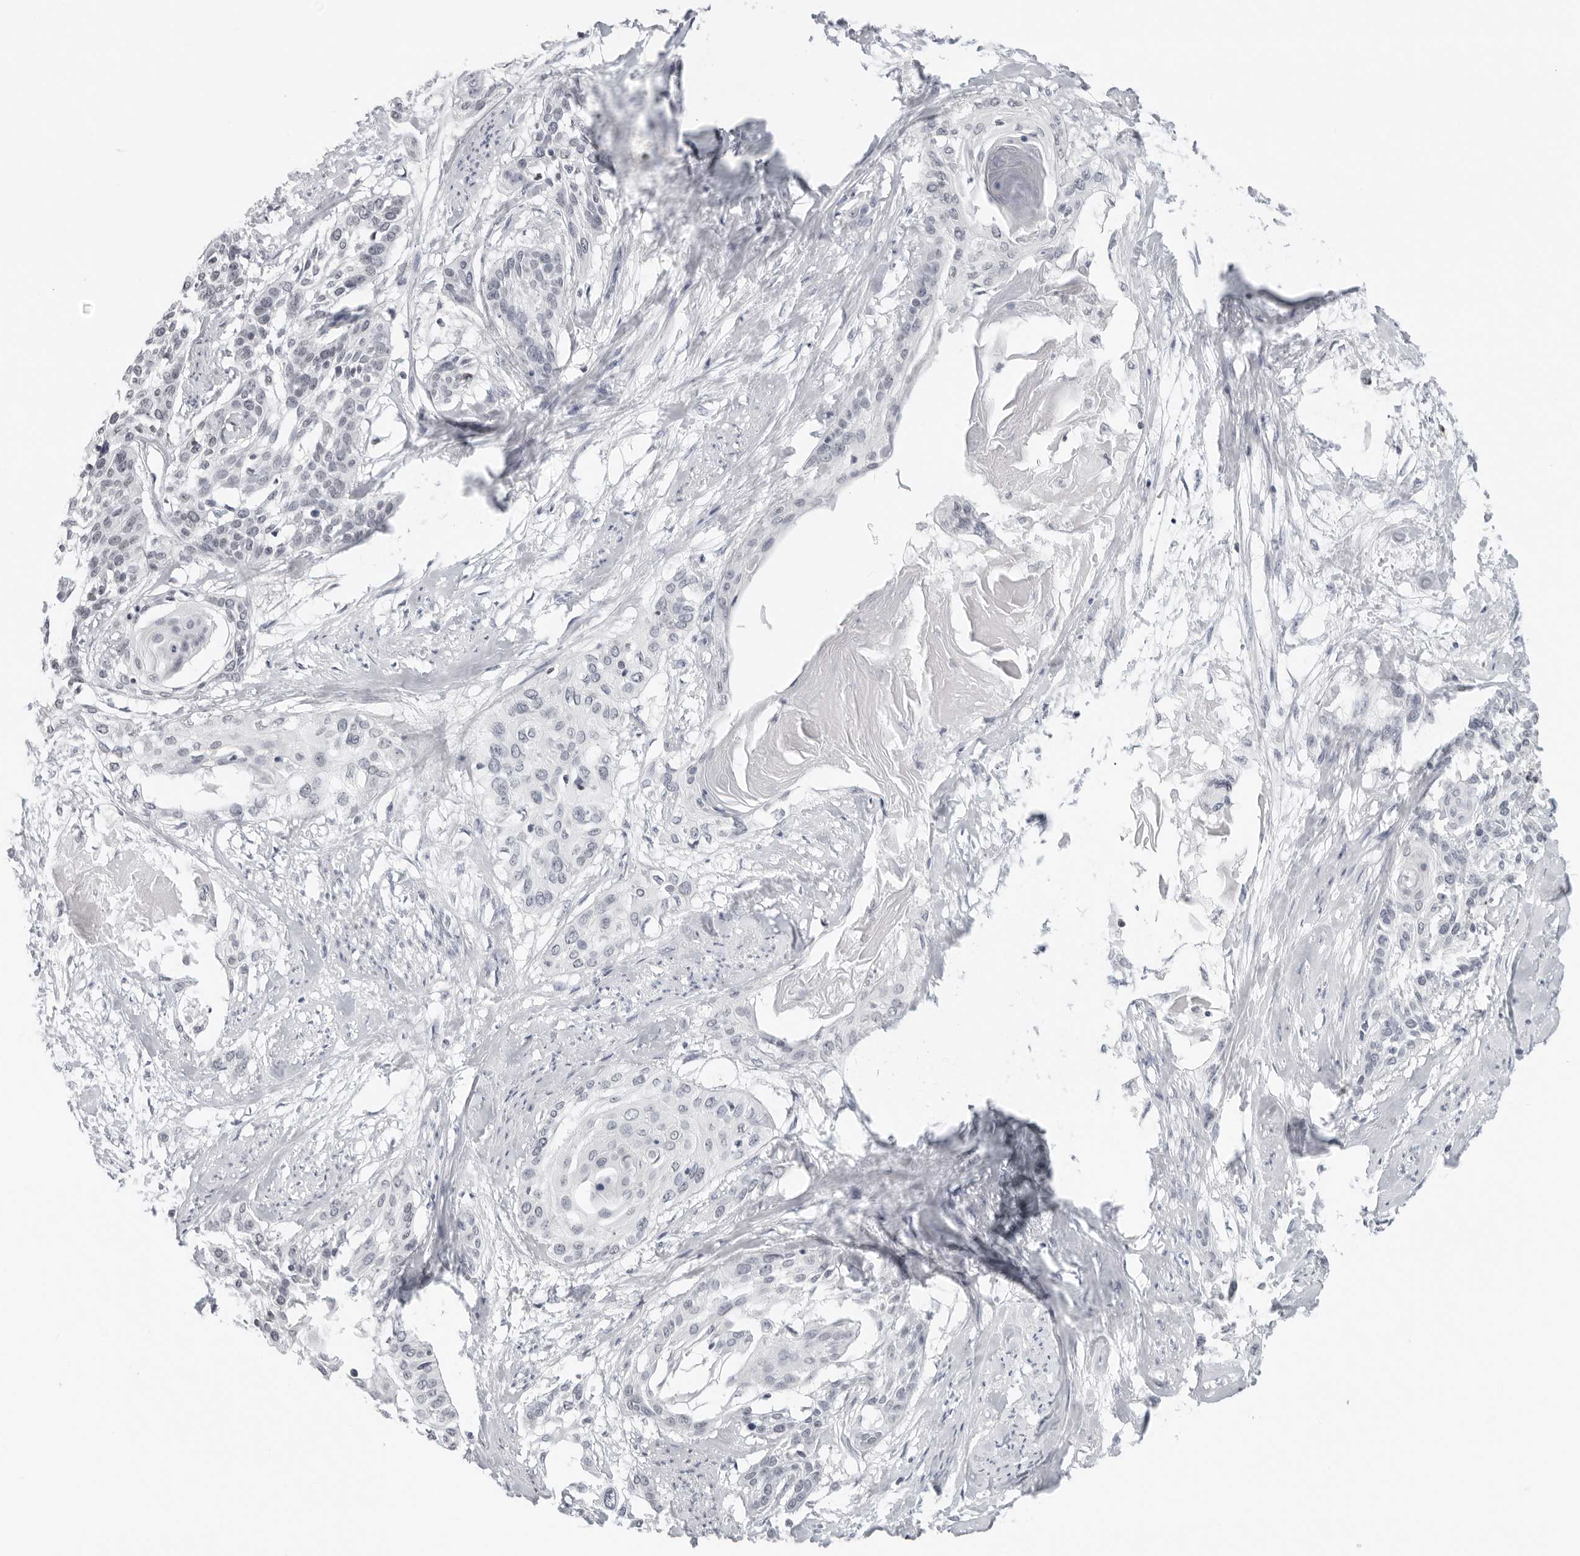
{"staining": {"intensity": "negative", "quantity": "none", "location": "none"}, "tissue": "cervical cancer", "cell_type": "Tumor cells", "image_type": "cancer", "snomed": [{"axis": "morphology", "description": "Squamous cell carcinoma, NOS"}, {"axis": "topography", "description": "Cervix"}], "caption": "High magnification brightfield microscopy of squamous cell carcinoma (cervical) stained with DAB (brown) and counterstained with hematoxylin (blue): tumor cells show no significant positivity. Brightfield microscopy of IHC stained with DAB (brown) and hematoxylin (blue), captured at high magnification.", "gene": "FLG2", "patient": {"sex": "female", "age": 57}}